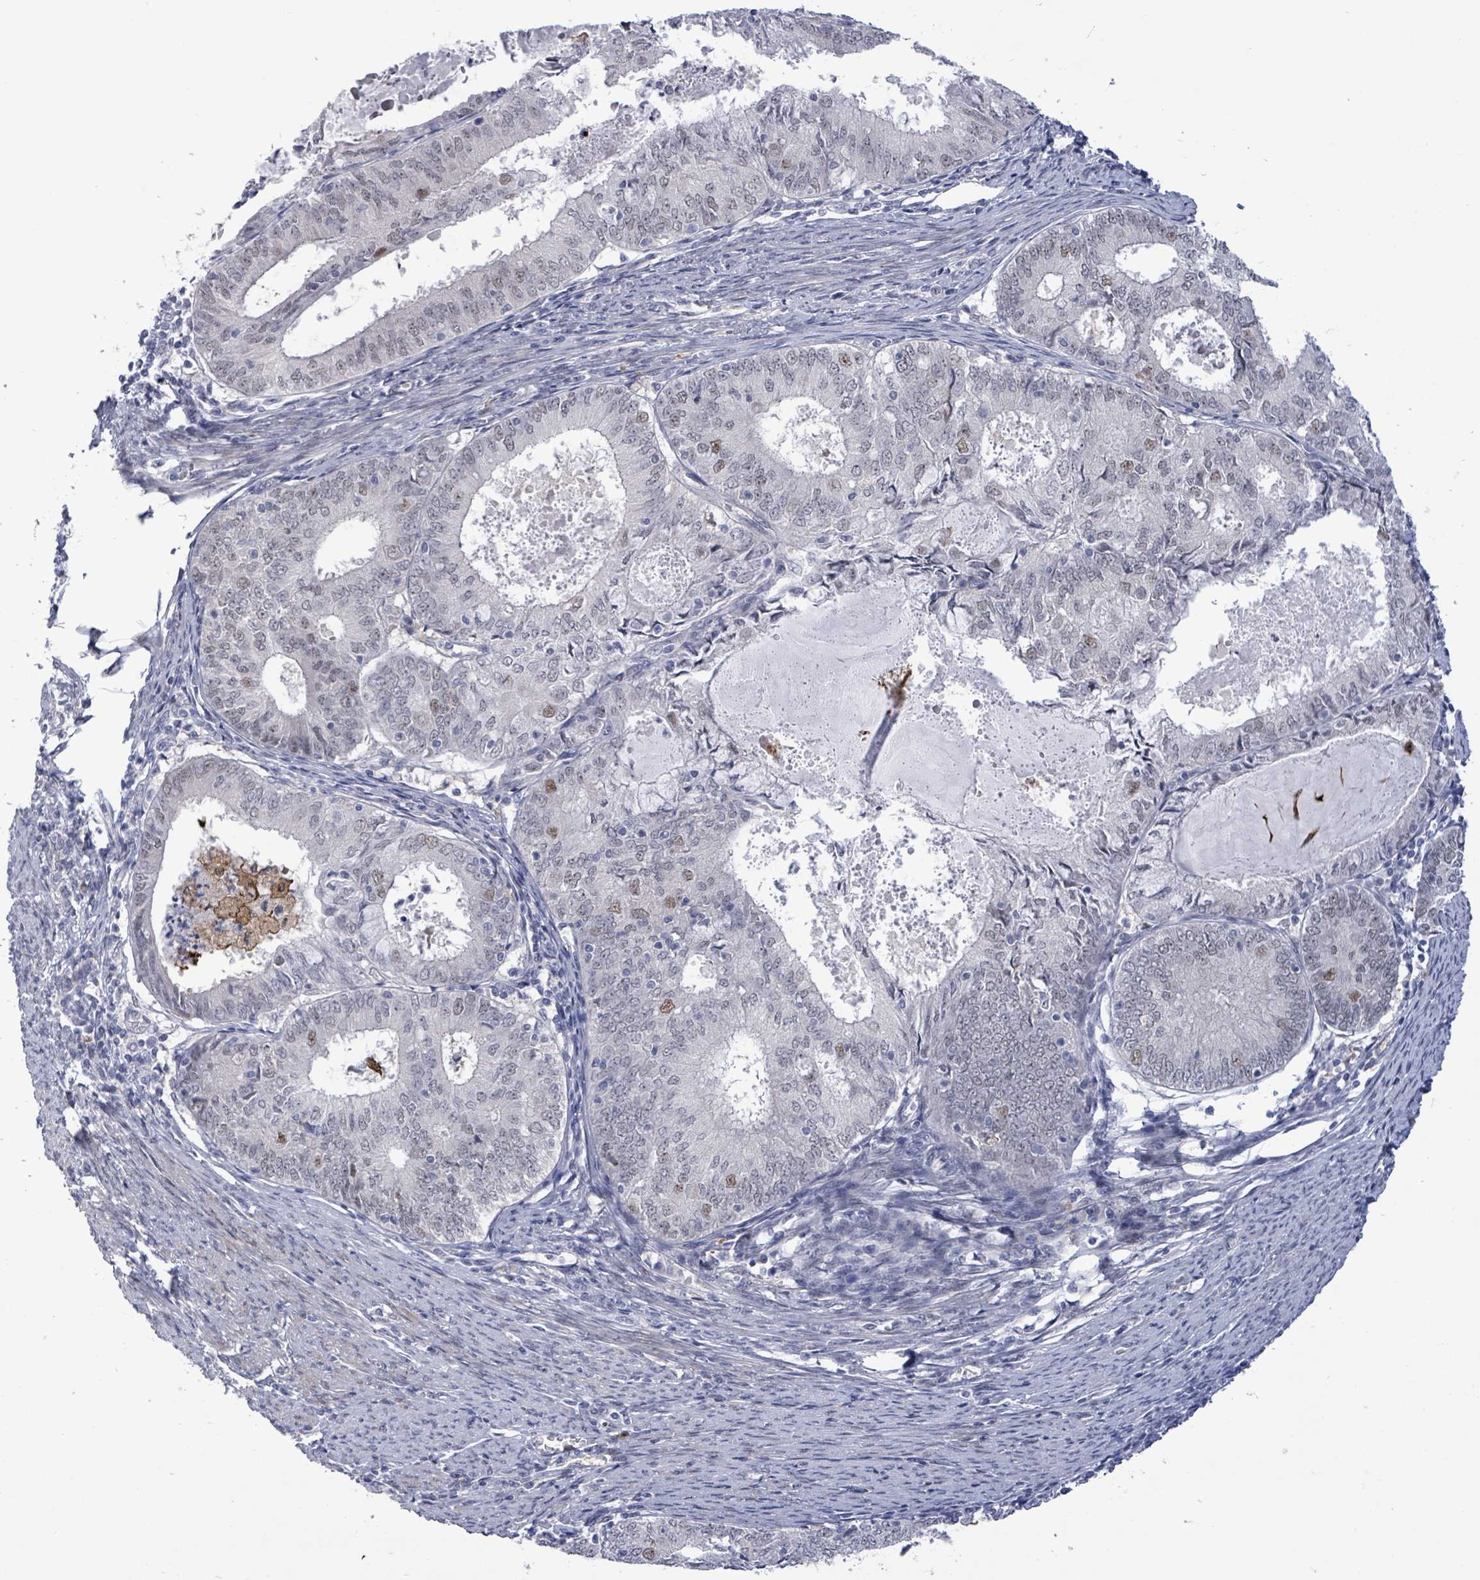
{"staining": {"intensity": "moderate", "quantity": "<25%", "location": "nuclear"}, "tissue": "endometrial cancer", "cell_type": "Tumor cells", "image_type": "cancer", "snomed": [{"axis": "morphology", "description": "Adenocarcinoma, NOS"}, {"axis": "topography", "description": "Endometrium"}], "caption": "Endometrial adenocarcinoma stained with immunohistochemistry (IHC) reveals moderate nuclear staining in approximately <25% of tumor cells.", "gene": "CT45A5", "patient": {"sex": "female", "age": 57}}